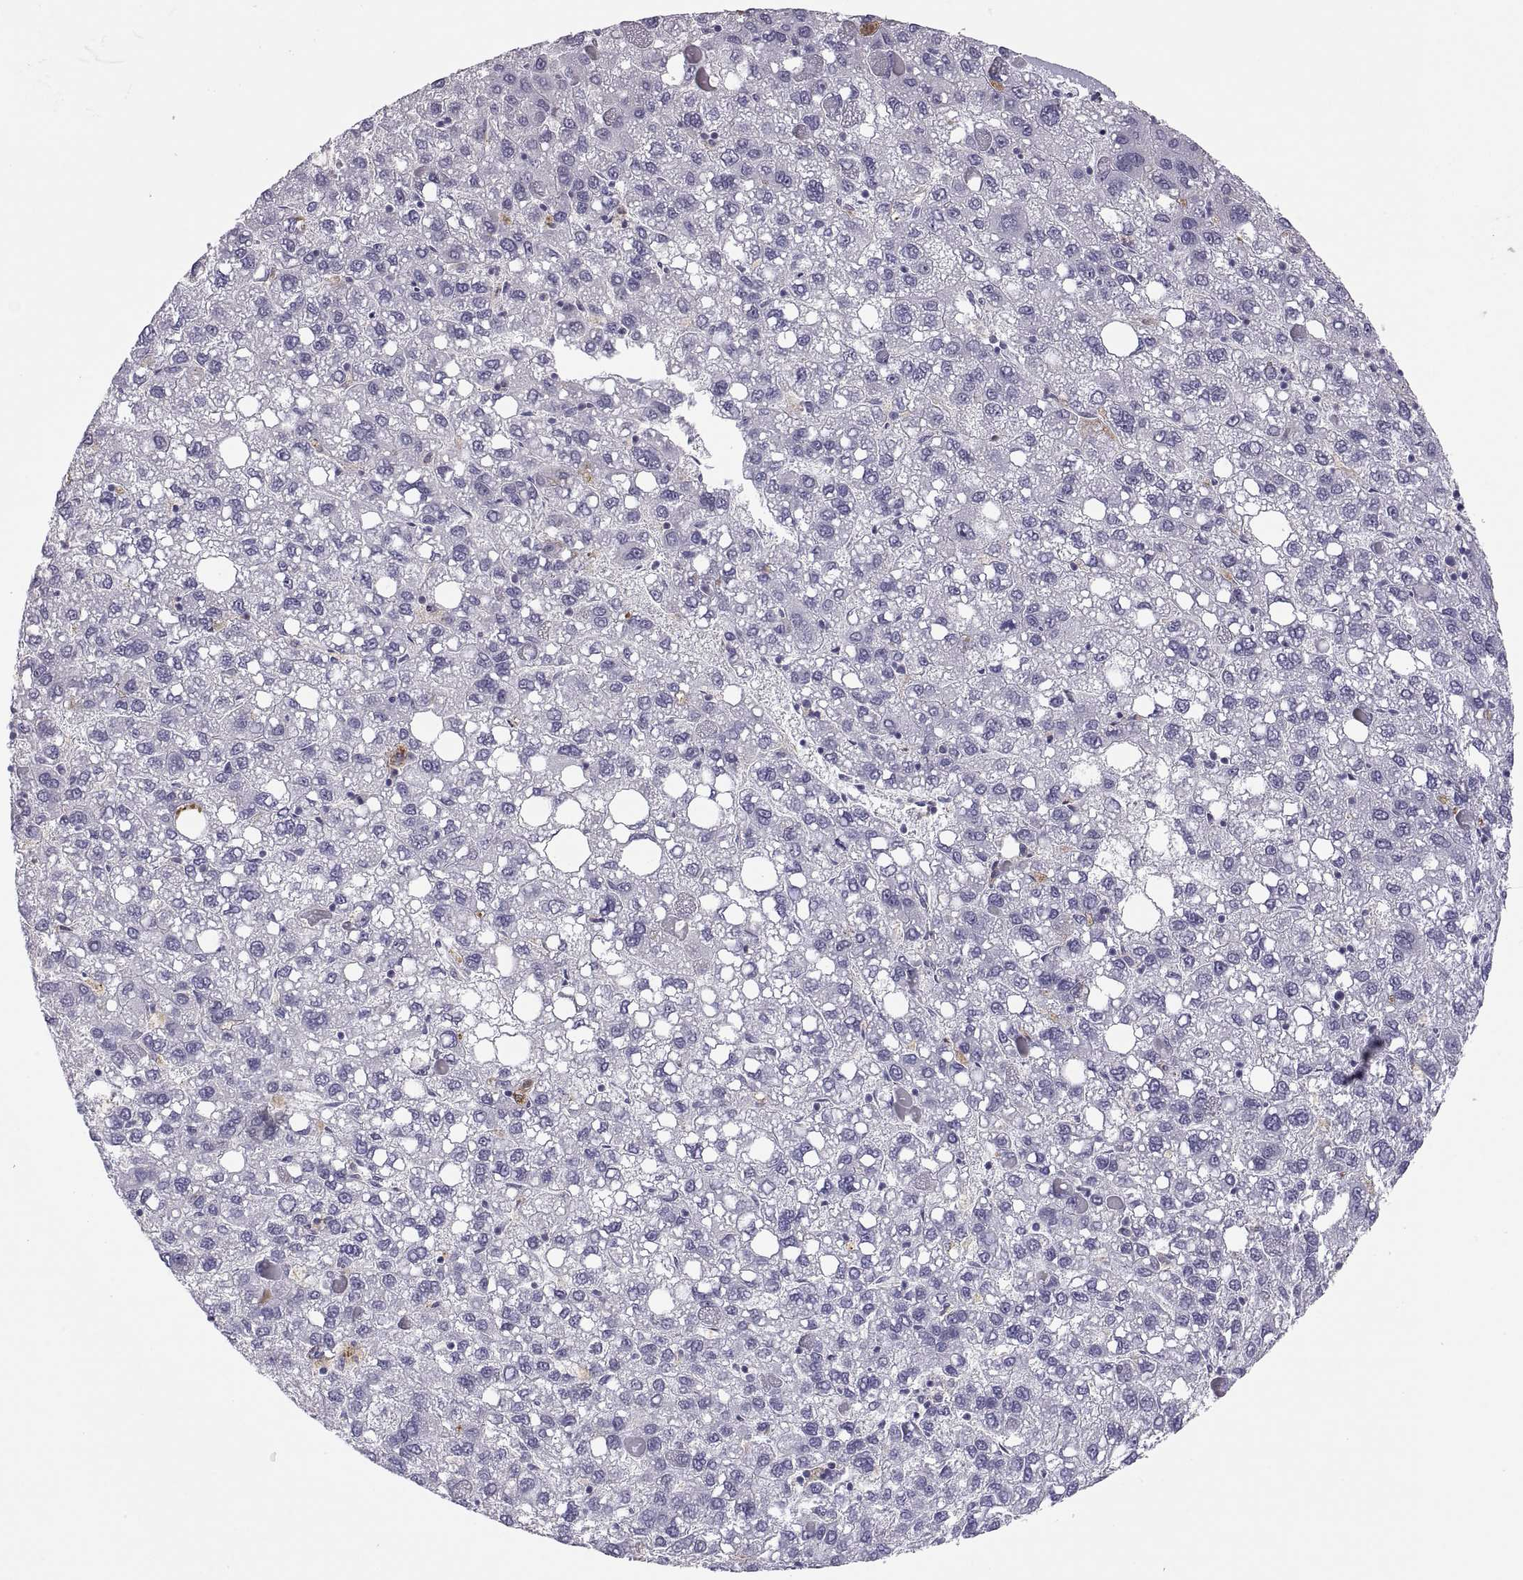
{"staining": {"intensity": "negative", "quantity": "none", "location": "none"}, "tissue": "liver cancer", "cell_type": "Tumor cells", "image_type": "cancer", "snomed": [{"axis": "morphology", "description": "Carcinoma, Hepatocellular, NOS"}, {"axis": "topography", "description": "Liver"}], "caption": "Immunohistochemistry image of neoplastic tissue: human liver hepatocellular carcinoma stained with DAB demonstrates no significant protein expression in tumor cells.", "gene": "RGS19", "patient": {"sex": "female", "age": 82}}